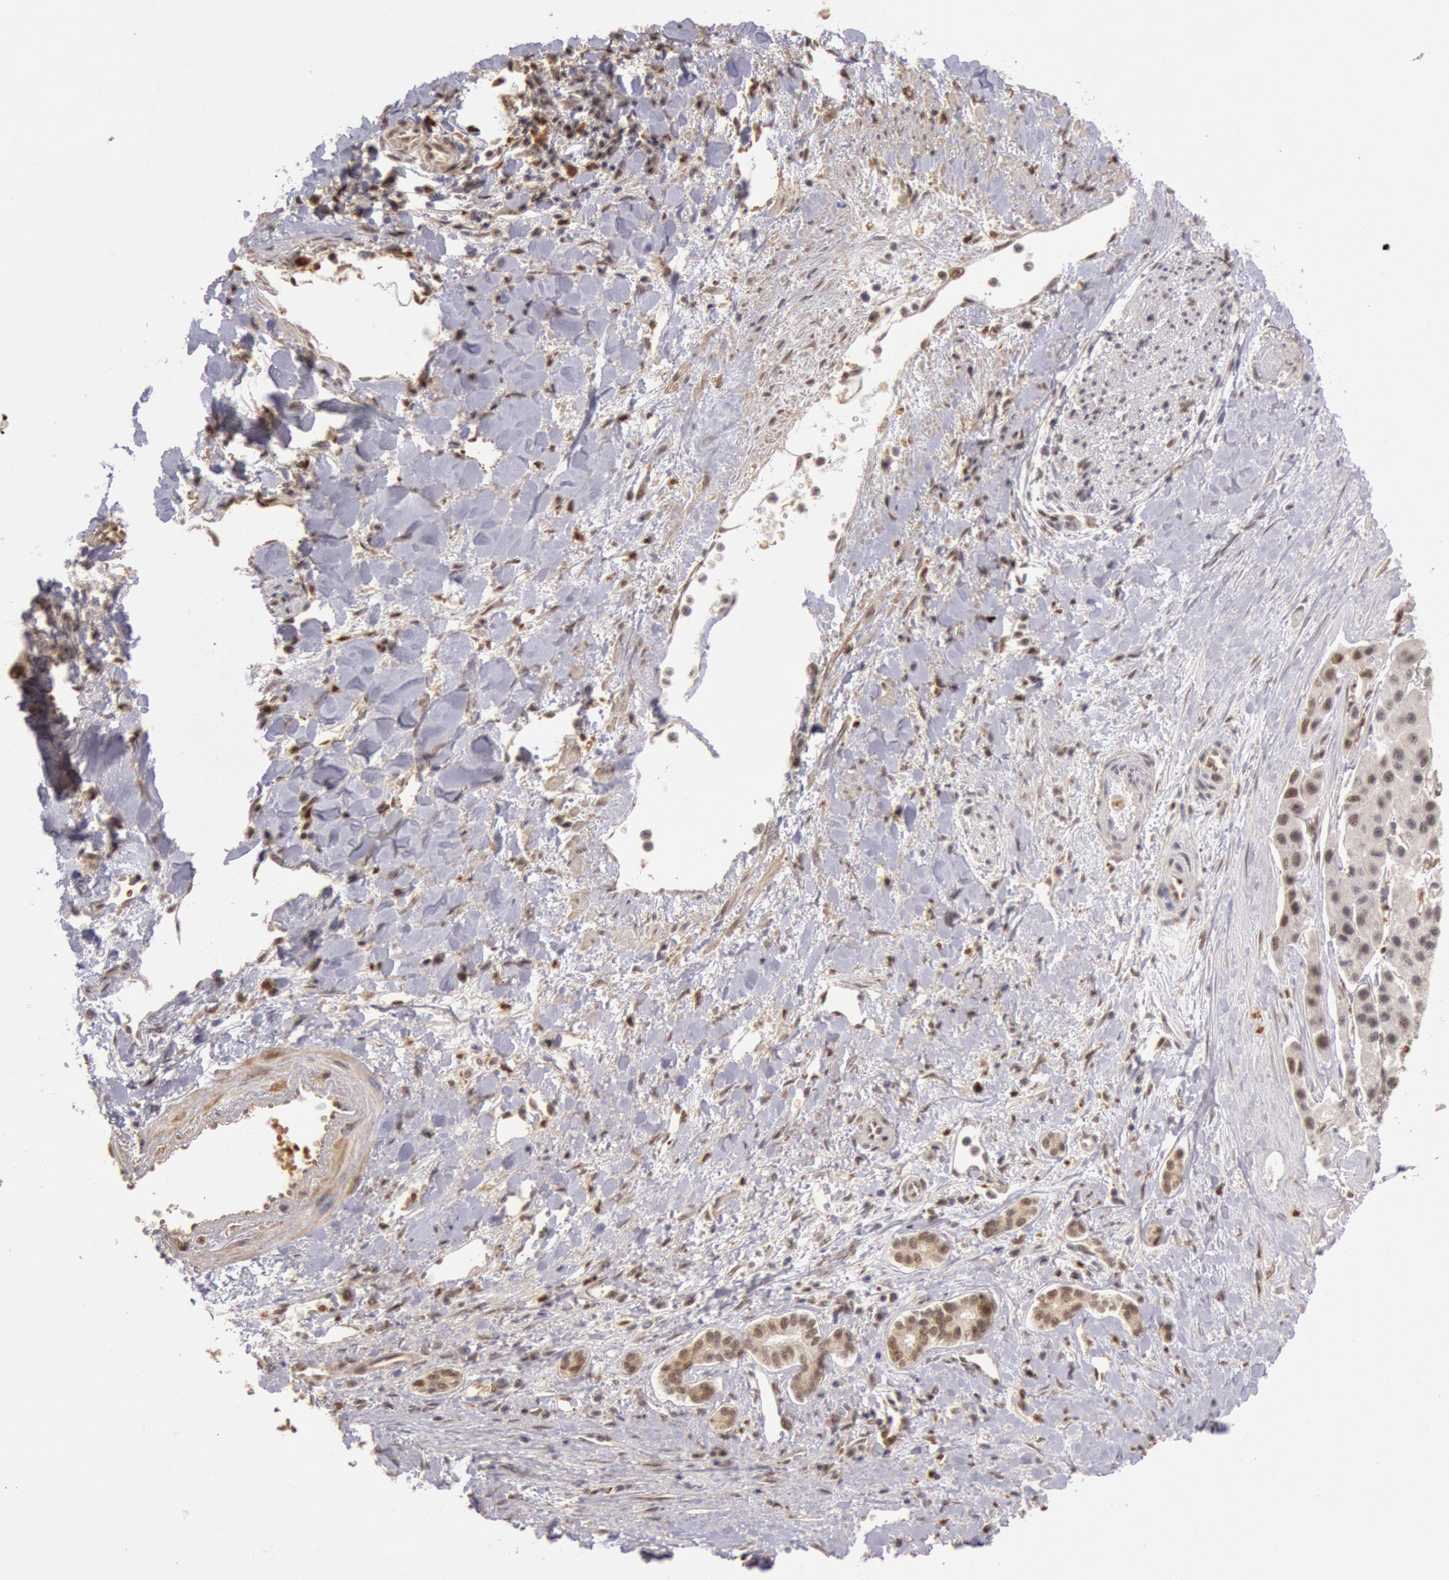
{"staining": {"intensity": "weak", "quantity": "25%-75%", "location": "nuclear"}, "tissue": "liver cancer", "cell_type": "Tumor cells", "image_type": "cancer", "snomed": [{"axis": "morphology", "description": "Carcinoma, Hepatocellular, NOS"}, {"axis": "topography", "description": "Liver"}], "caption": "Liver cancer tissue demonstrates weak nuclear expression in about 25%-75% of tumor cells, visualized by immunohistochemistry. (IHC, brightfield microscopy, high magnification).", "gene": "LIG4", "patient": {"sex": "female", "age": 85}}